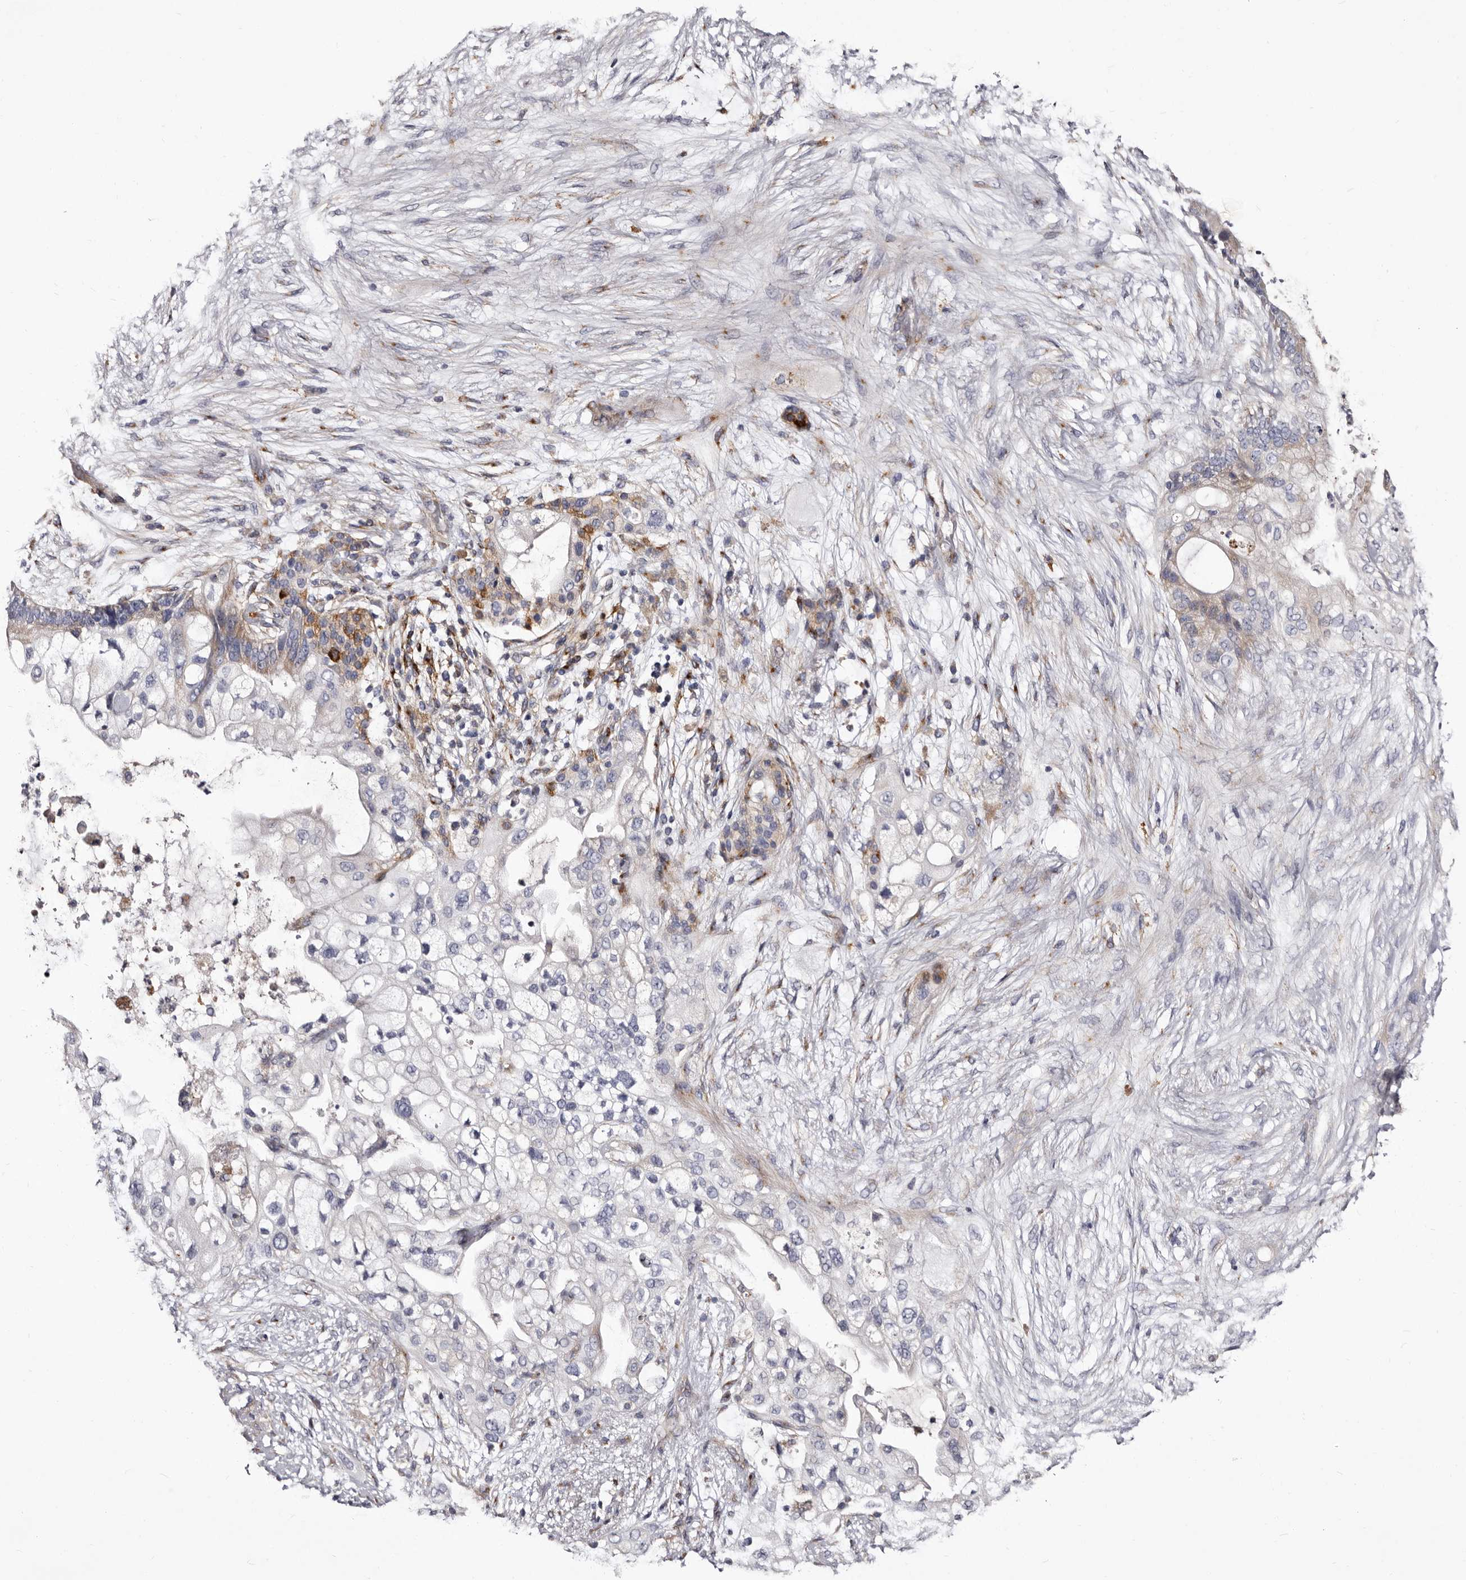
{"staining": {"intensity": "weak", "quantity": "<25%", "location": "cytoplasmic/membranous"}, "tissue": "pancreatic cancer", "cell_type": "Tumor cells", "image_type": "cancer", "snomed": [{"axis": "morphology", "description": "Adenocarcinoma, NOS"}, {"axis": "topography", "description": "Pancreas"}], "caption": "High power microscopy micrograph of an immunohistochemistry histopathology image of pancreatic cancer (adenocarcinoma), revealing no significant positivity in tumor cells. (DAB (3,3'-diaminobenzidine) immunohistochemistry (IHC) with hematoxylin counter stain).", "gene": "AUNIP", "patient": {"sex": "male", "age": 53}}